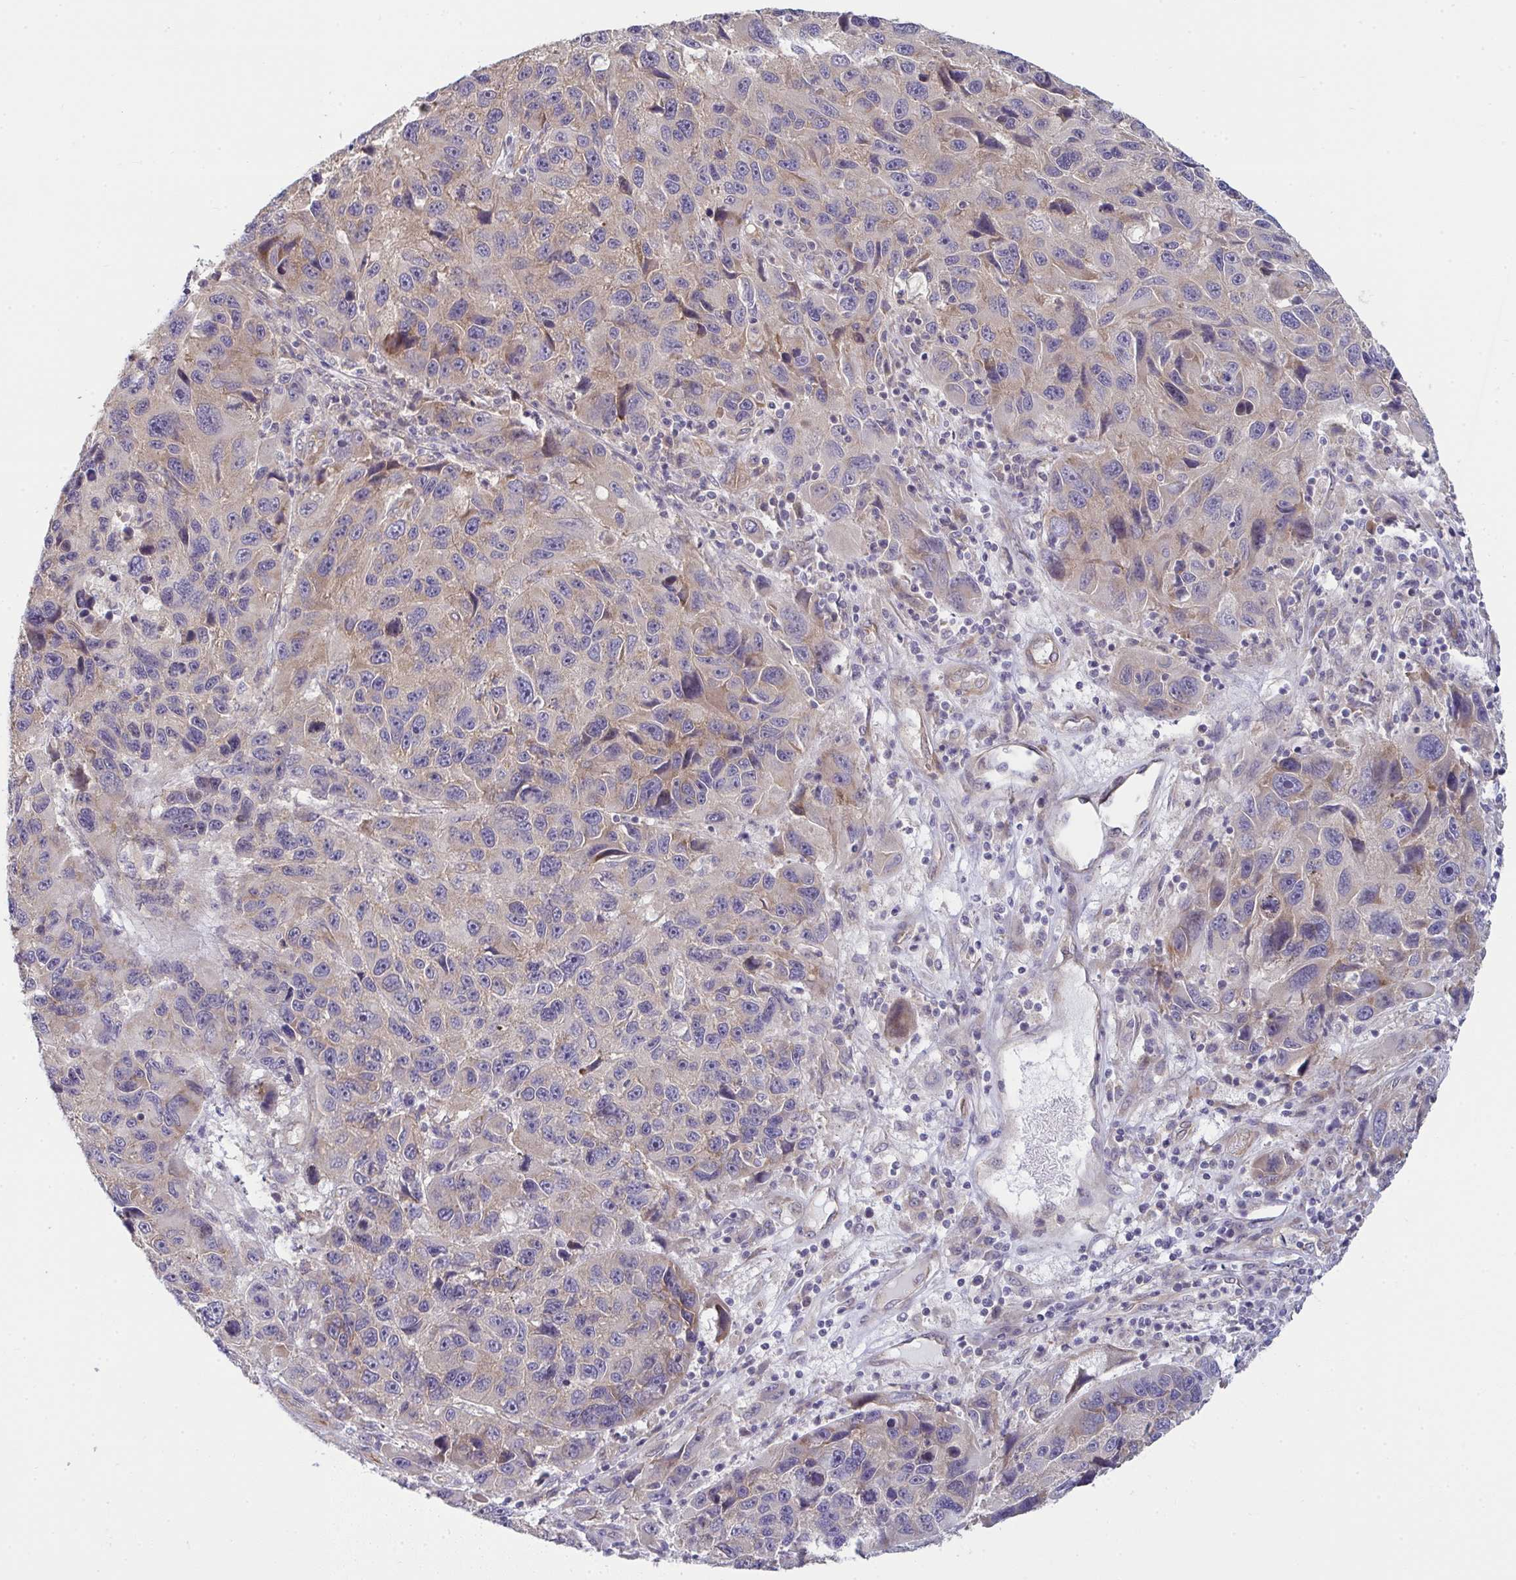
{"staining": {"intensity": "moderate", "quantity": "25%-75%", "location": "cytoplasmic/membranous"}, "tissue": "melanoma", "cell_type": "Tumor cells", "image_type": "cancer", "snomed": [{"axis": "morphology", "description": "Malignant melanoma, NOS"}, {"axis": "topography", "description": "Skin"}], "caption": "A micrograph of human melanoma stained for a protein demonstrates moderate cytoplasmic/membranous brown staining in tumor cells.", "gene": "CASP9", "patient": {"sex": "male", "age": 53}}